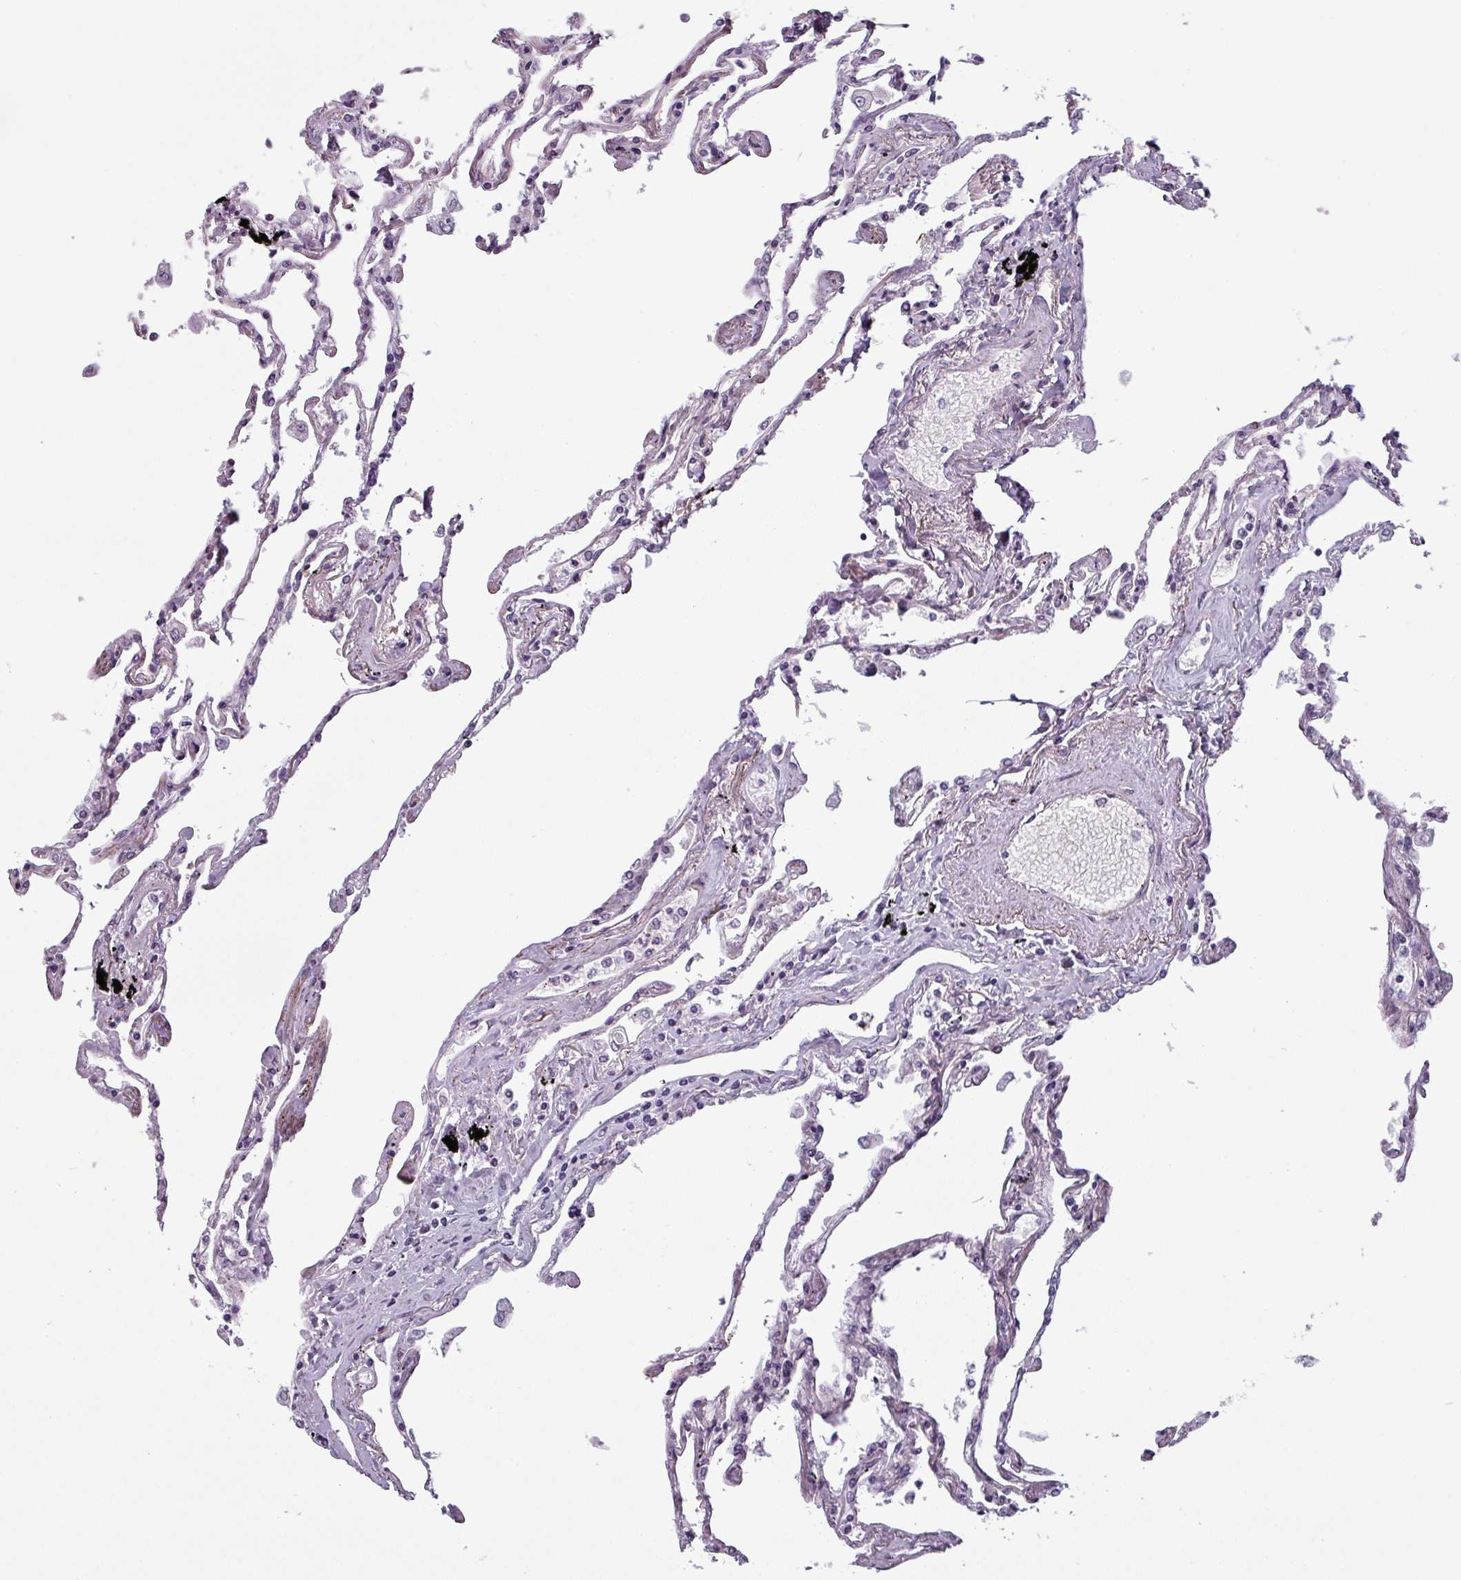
{"staining": {"intensity": "weak", "quantity": "<25%", "location": "cytoplasmic/membranous"}, "tissue": "lung", "cell_type": "Alveolar cells", "image_type": "normal", "snomed": [{"axis": "morphology", "description": "Normal tissue, NOS"}, {"axis": "topography", "description": "Lung"}], "caption": "Immunohistochemistry histopathology image of normal lung stained for a protein (brown), which demonstrates no staining in alveolar cells.", "gene": "PRAMEF12", "patient": {"sex": "female", "age": 67}}